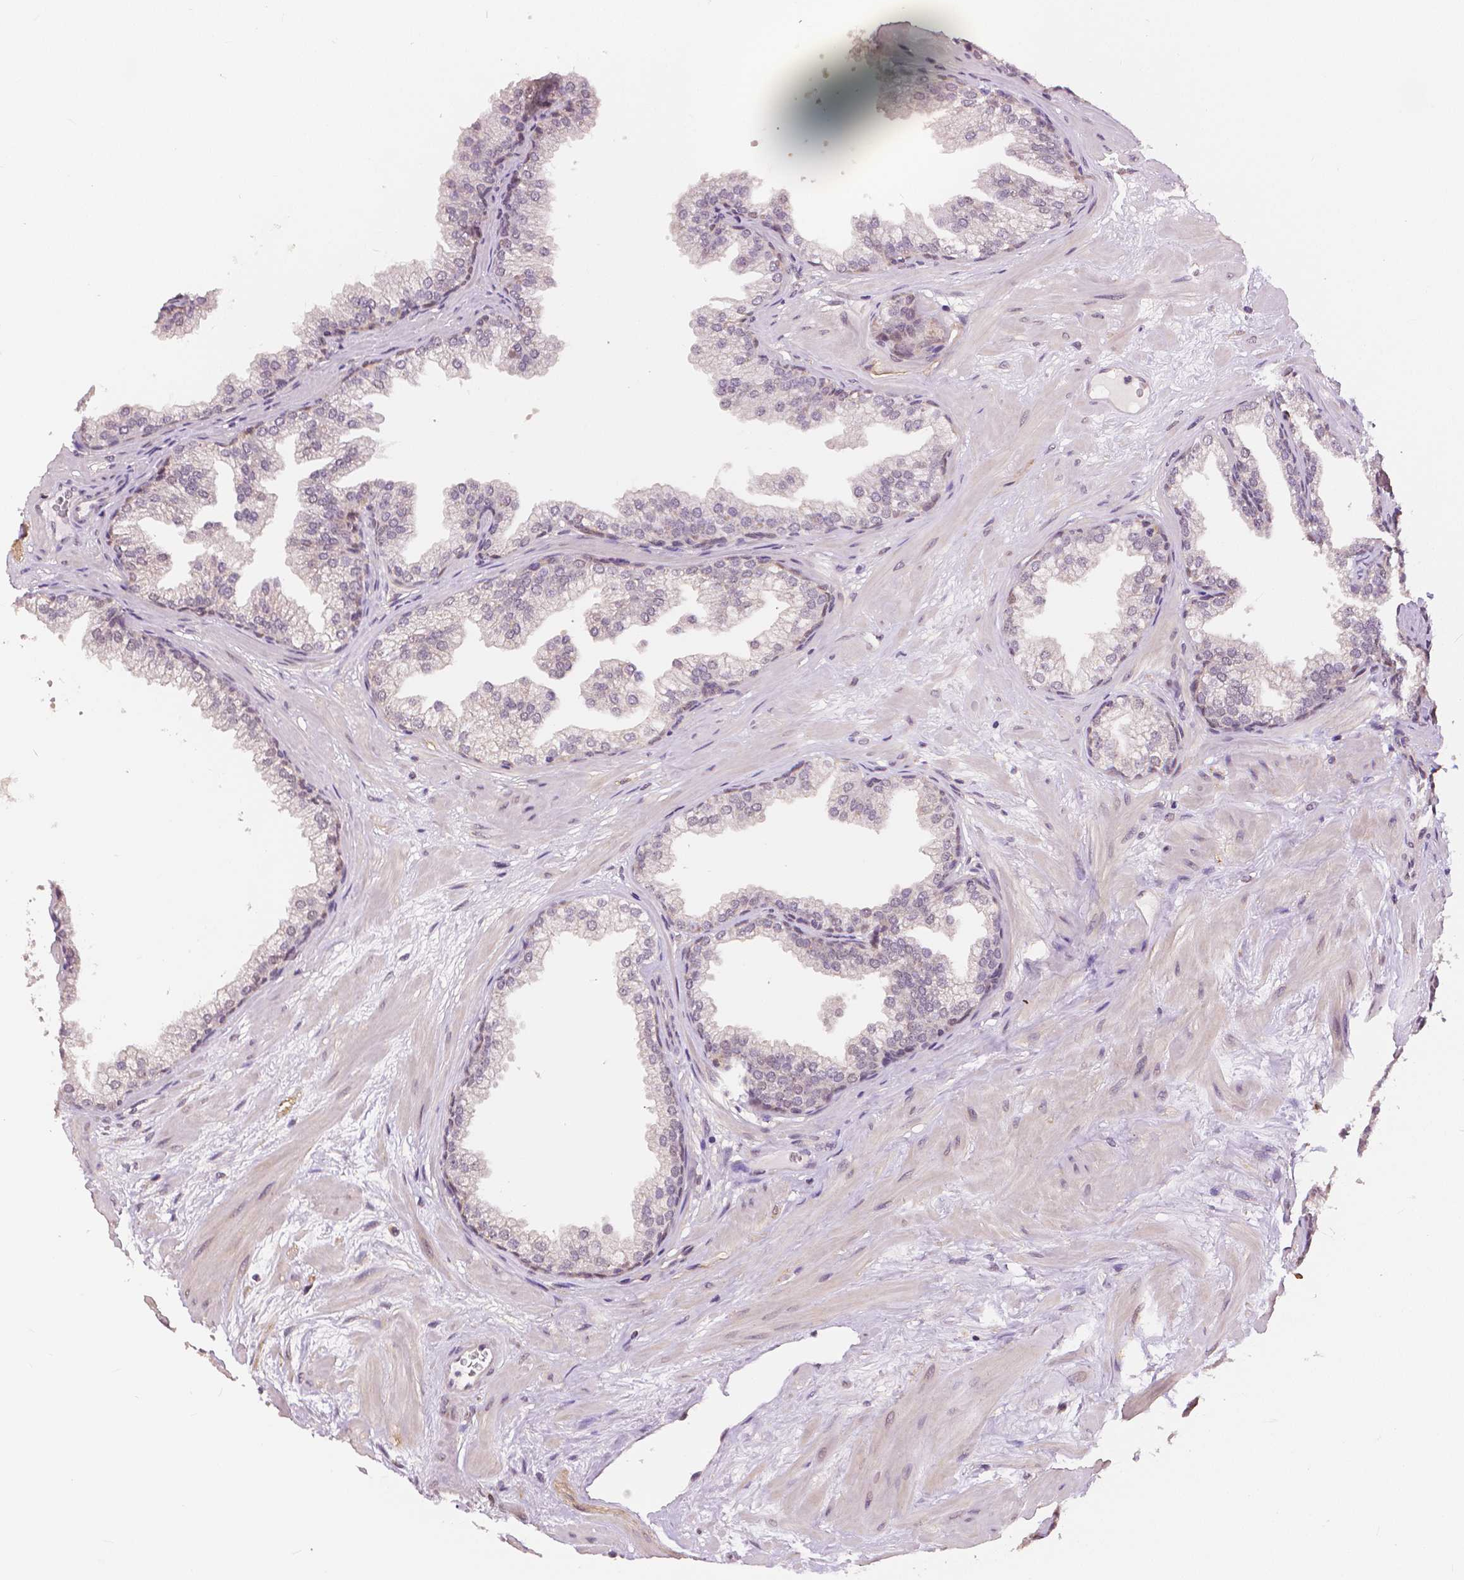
{"staining": {"intensity": "negative", "quantity": "none", "location": "none"}, "tissue": "prostate", "cell_type": "Glandular cells", "image_type": "normal", "snomed": [{"axis": "morphology", "description": "Normal tissue, NOS"}, {"axis": "topography", "description": "Prostate"}], "caption": "Immunohistochemical staining of normal human prostate reveals no significant expression in glandular cells. (DAB IHC, high magnification).", "gene": "MAP1LC3B", "patient": {"sex": "male", "age": 37}}